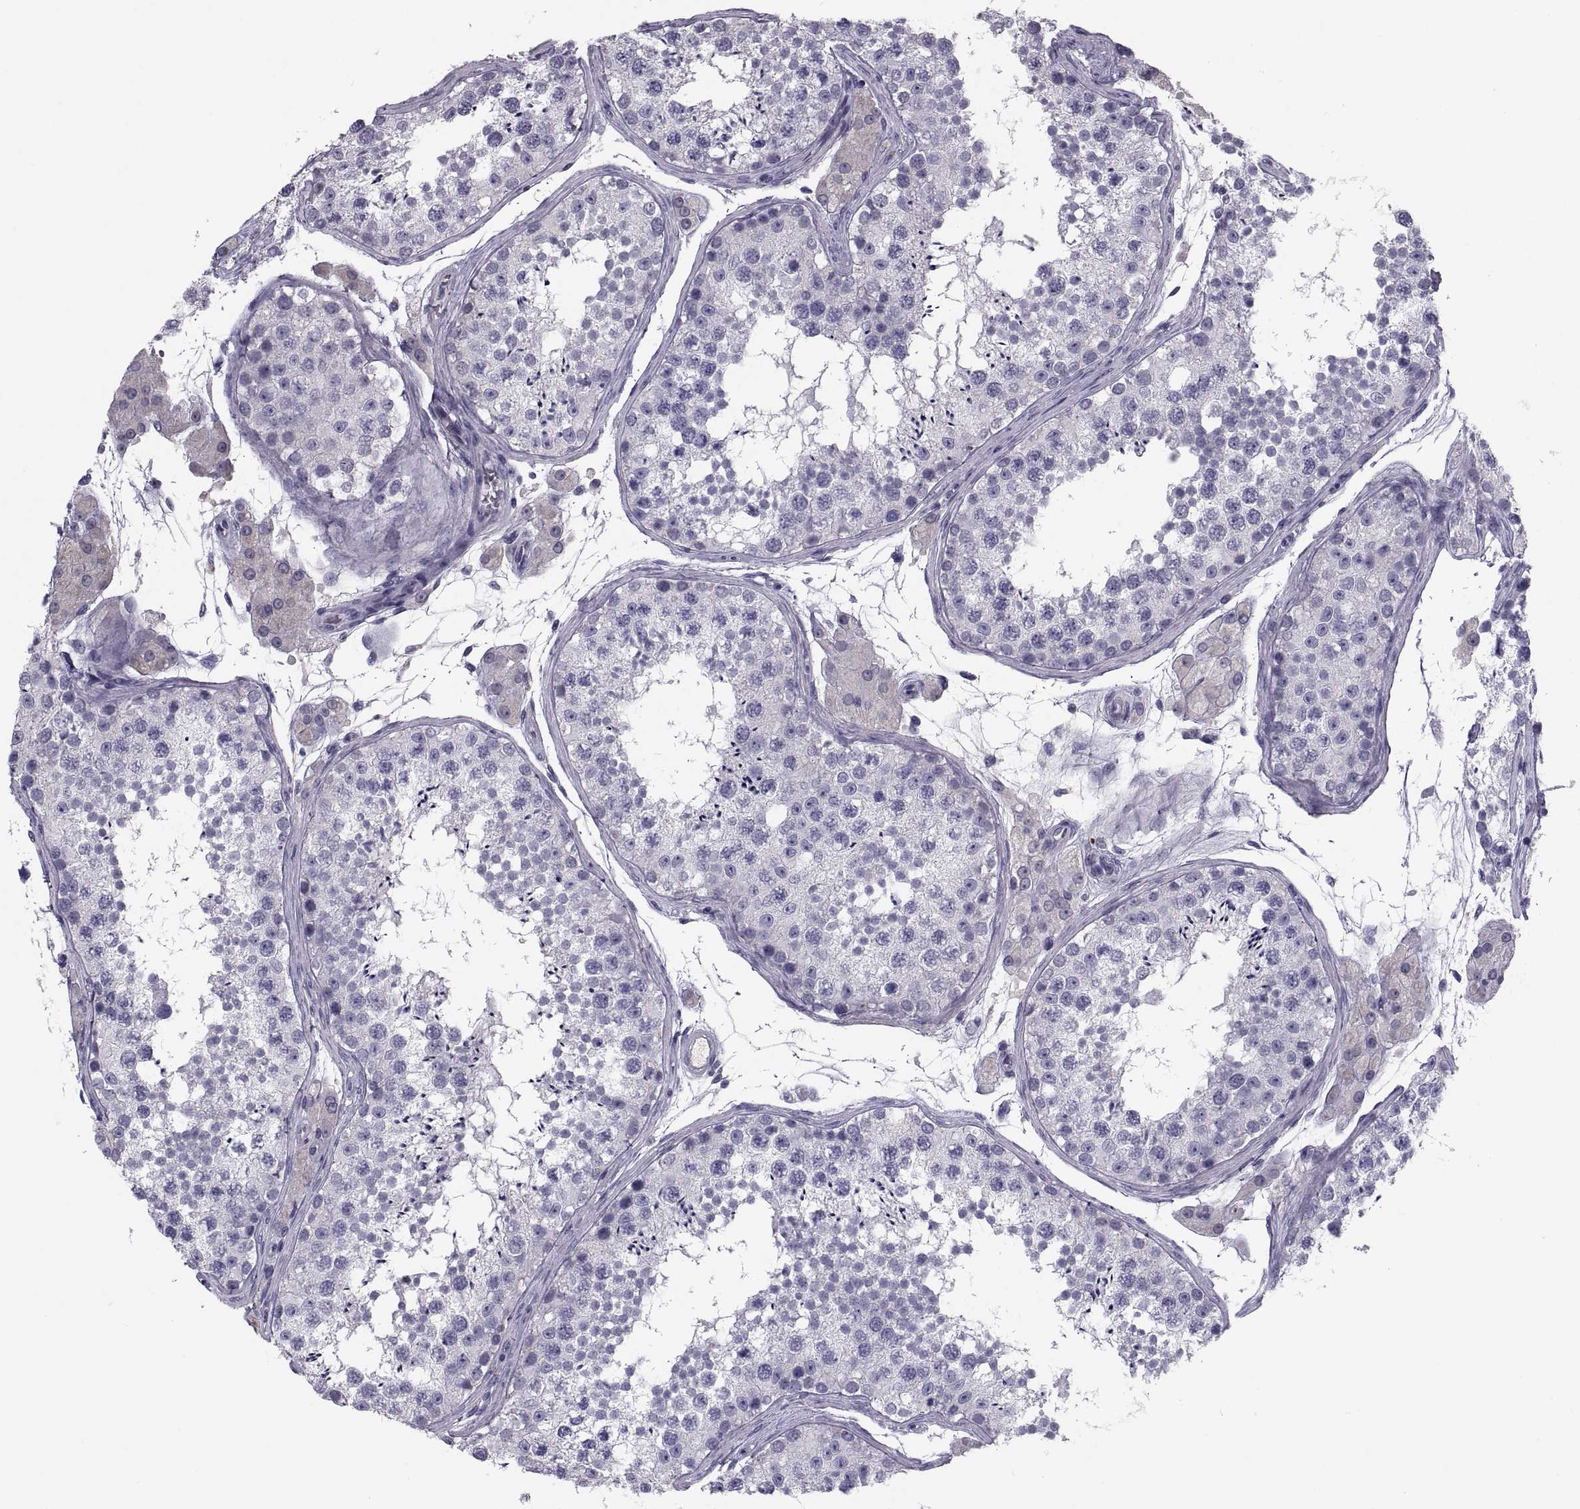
{"staining": {"intensity": "negative", "quantity": "none", "location": "none"}, "tissue": "testis", "cell_type": "Cells in seminiferous ducts", "image_type": "normal", "snomed": [{"axis": "morphology", "description": "Normal tissue, NOS"}, {"axis": "topography", "description": "Testis"}], "caption": "This is an immunohistochemistry photomicrograph of benign human testis. There is no positivity in cells in seminiferous ducts.", "gene": "PDZRN4", "patient": {"sex": "male", "age": 41}}